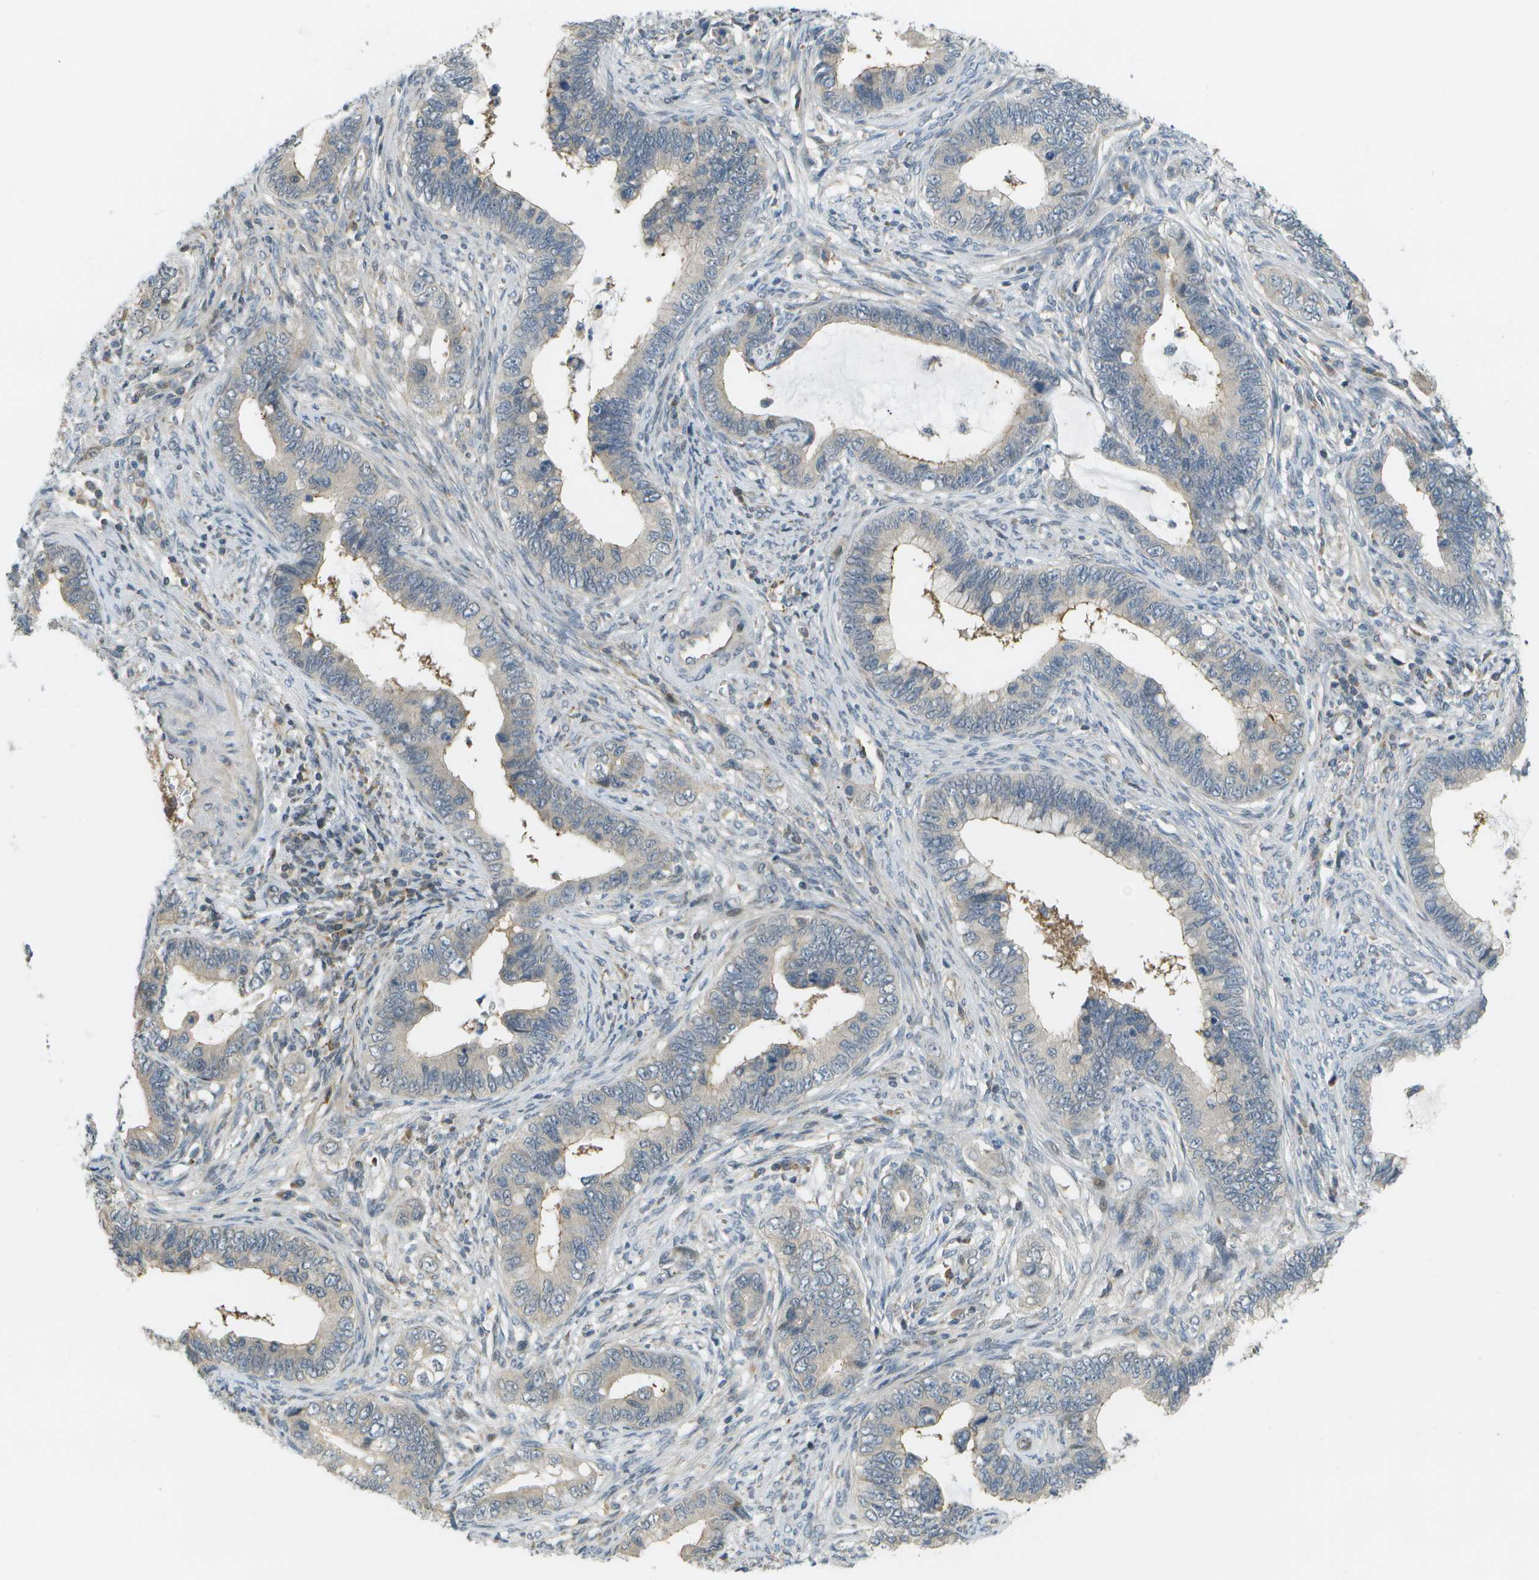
{"staining": {"intensity": "negative", "quantity": "none", "location": "none"}, "tissue": "cervical cancer", "cell_type": "Tumor cells", "image_type": "cancer", "snomed": [{"axis": "morphology", "description": "Adenocarcinoma, NOS"}, {"axis": "topography", "description": "Cervix"}], "caption": "A high-resolution image shows IHC staining of cervical adenocarcinoma, which displays no significant positivity in tumor cells.", "gene": "WNK2", "patient": {"sex": "female", "age": 44}}